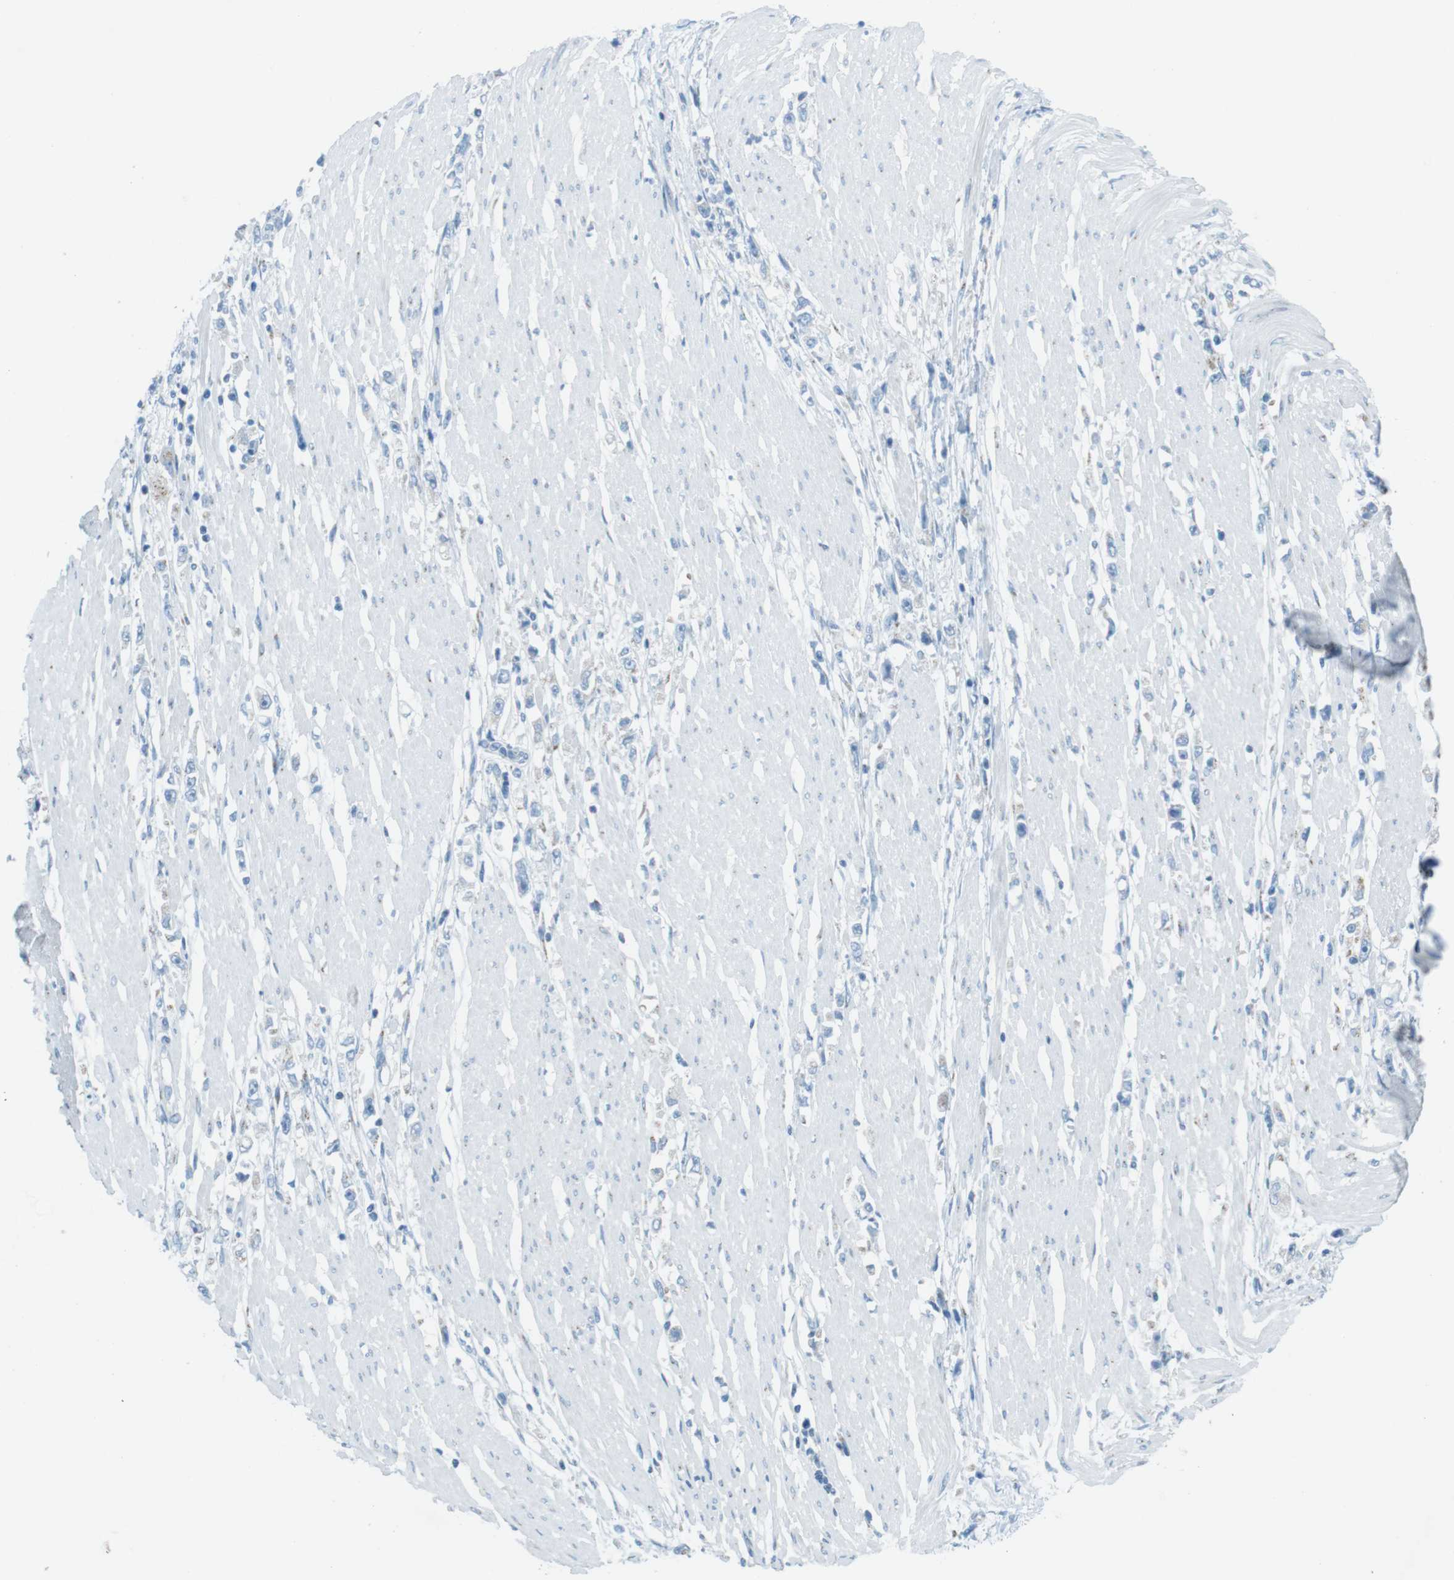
{"staining": {"intensity": "negative", "quantity": "none", "location": "none"}, "tissue": "stomach cancer", "cell_type": "Tumor cells", "image_type": "cancer", "snomed": [{"axis": "morphology", "description": "Adenocarcinoma, NOS"}, {"axis": "topography", "description": "Stomach"}], "caption": "This is an IHC photomicrograph of stomach cancer. There is no staining in tumor cells.", "gene": "TXNDC15", "patient": {"sex": "female", "age": 59}}